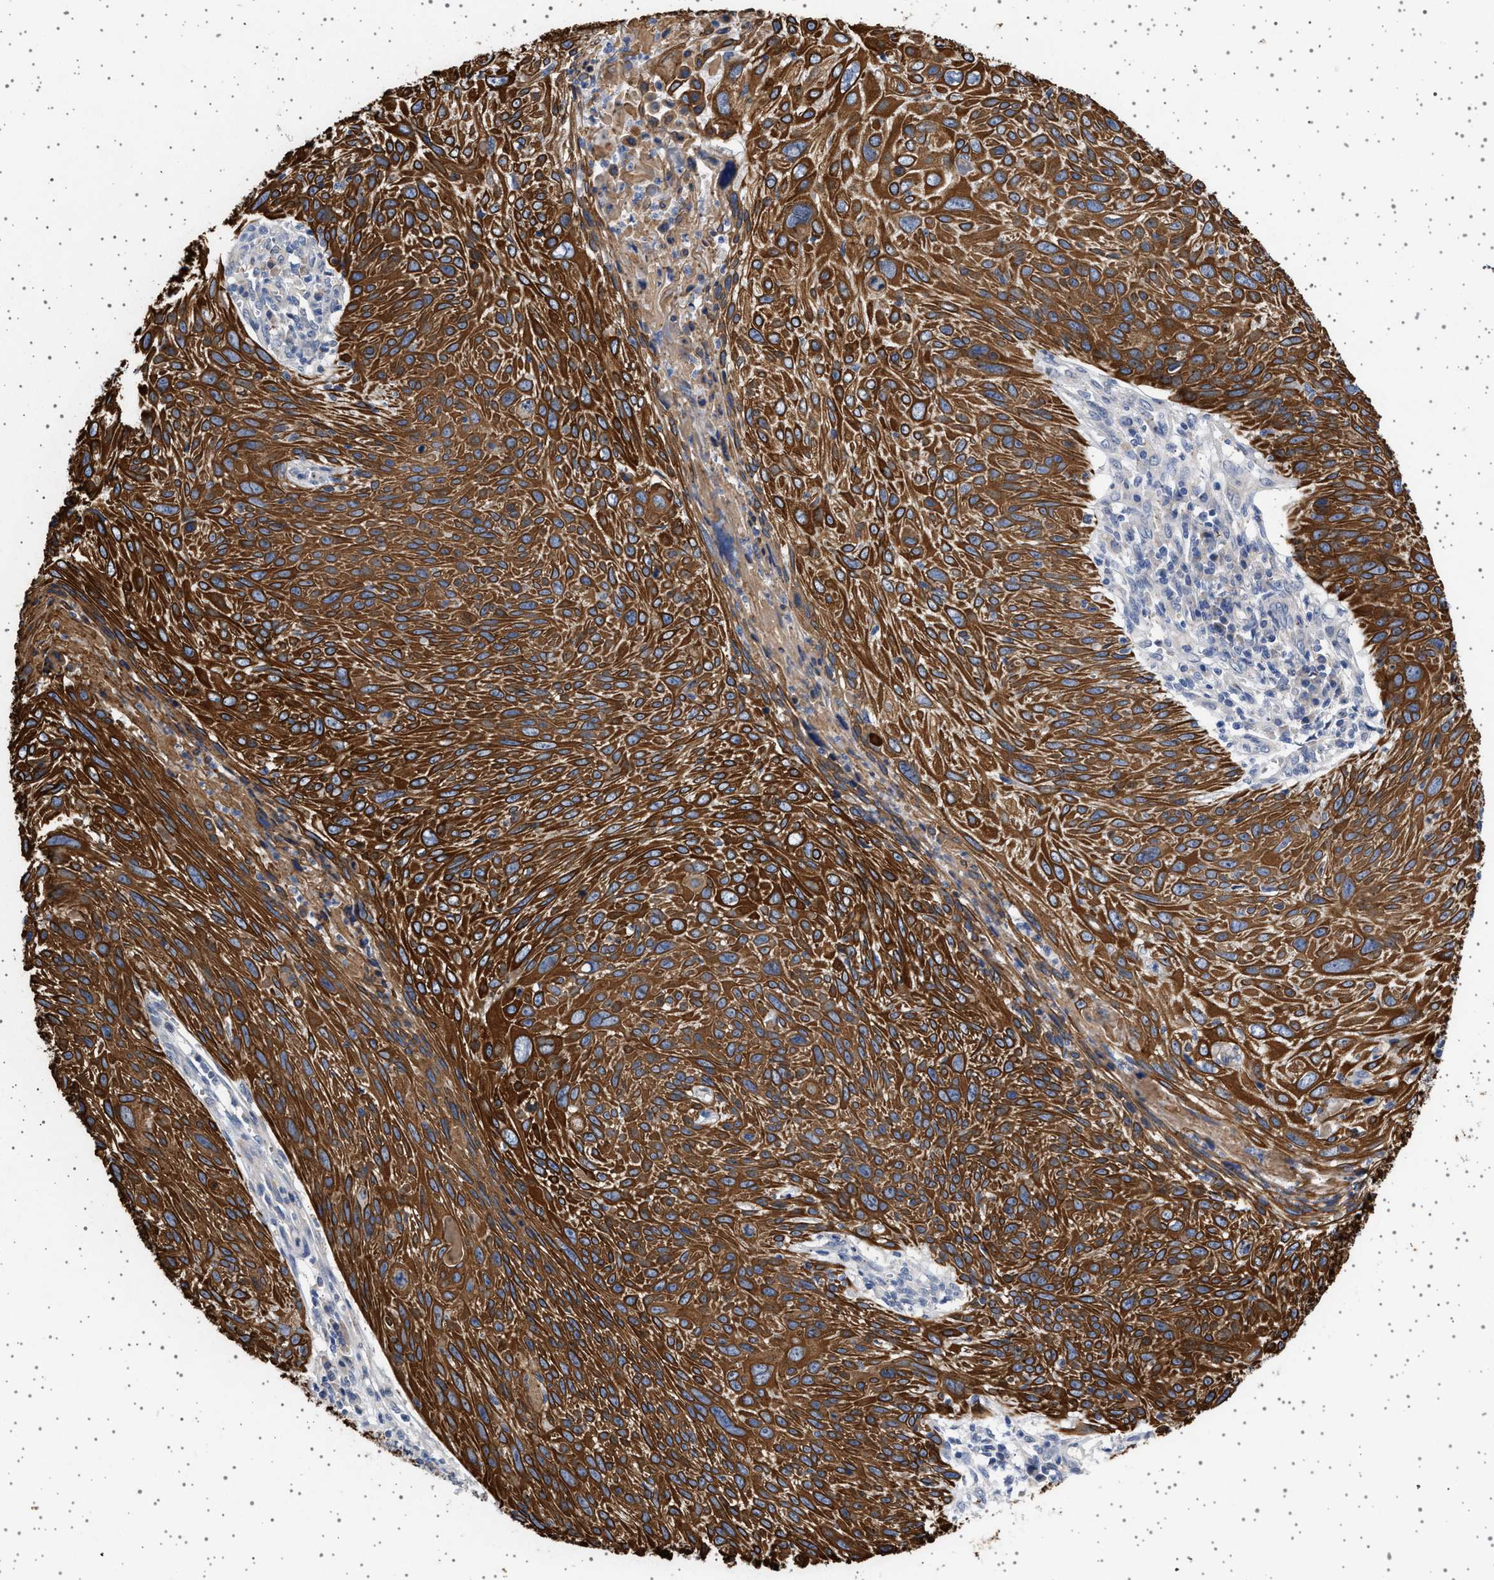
{"staining": {"intensity": "strong", "quantity": ">75%", "location": "cytoplasmic/membranous"}, "tissue": "cervical cancer", "cell_type": "Tumor cells", "image_type": "cancer", "snomed": [{"axis": "morphology", "description": "Squamous cell carcinoma, NOS"}, {"axis": "topography", "description": "Cervix"}], "caption": "Immunohistochemical staining of human squamous cell carcinoma (cervical) exhibits high levels of strong cytoplasmic/membranous protein expression in approximately >75% of tumor cells.", "gene": "TRMT10B", "patient": {"sex": "female", "age": 51}}